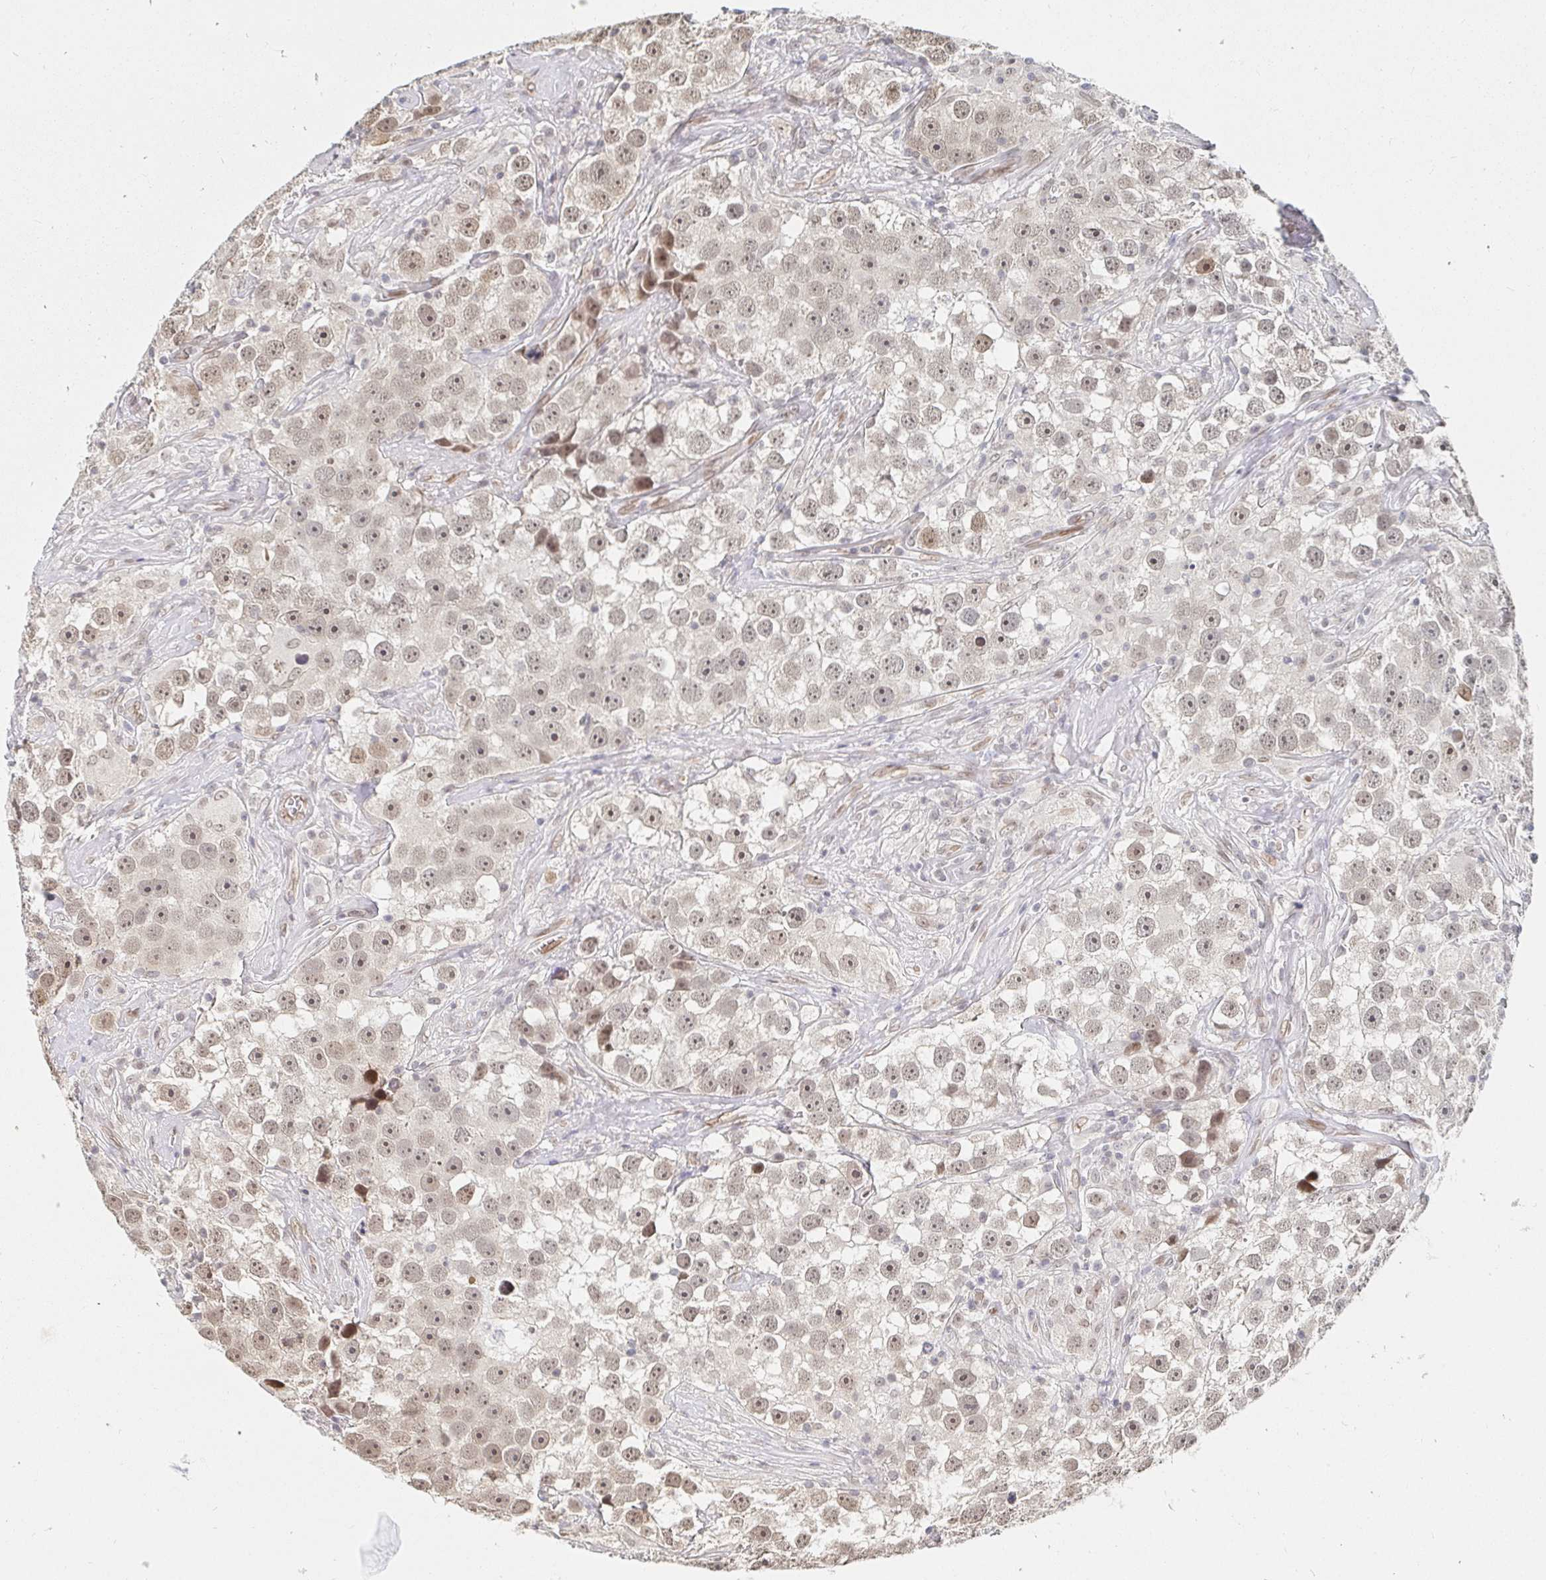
{"staining": {"intensity": "moderate", "quantity": ">75%", "location": "nuclear"}, "tissue": "testis cancer", "cell_type": "Tumor cells", "image_type": "cancer", "snomed": [{"axis": "morphology", "description": "Seminoma, NOS"}, {"axis": "topography", "description": "Testis"}], "caption": "About >75% of tumor cells in testis cancer (seminoma) display moderate nuclear protein expression as visualized by brown immunohistochemical staining.", "gene": "CHD2", "patient": {"sex": "male", "age": 49}}